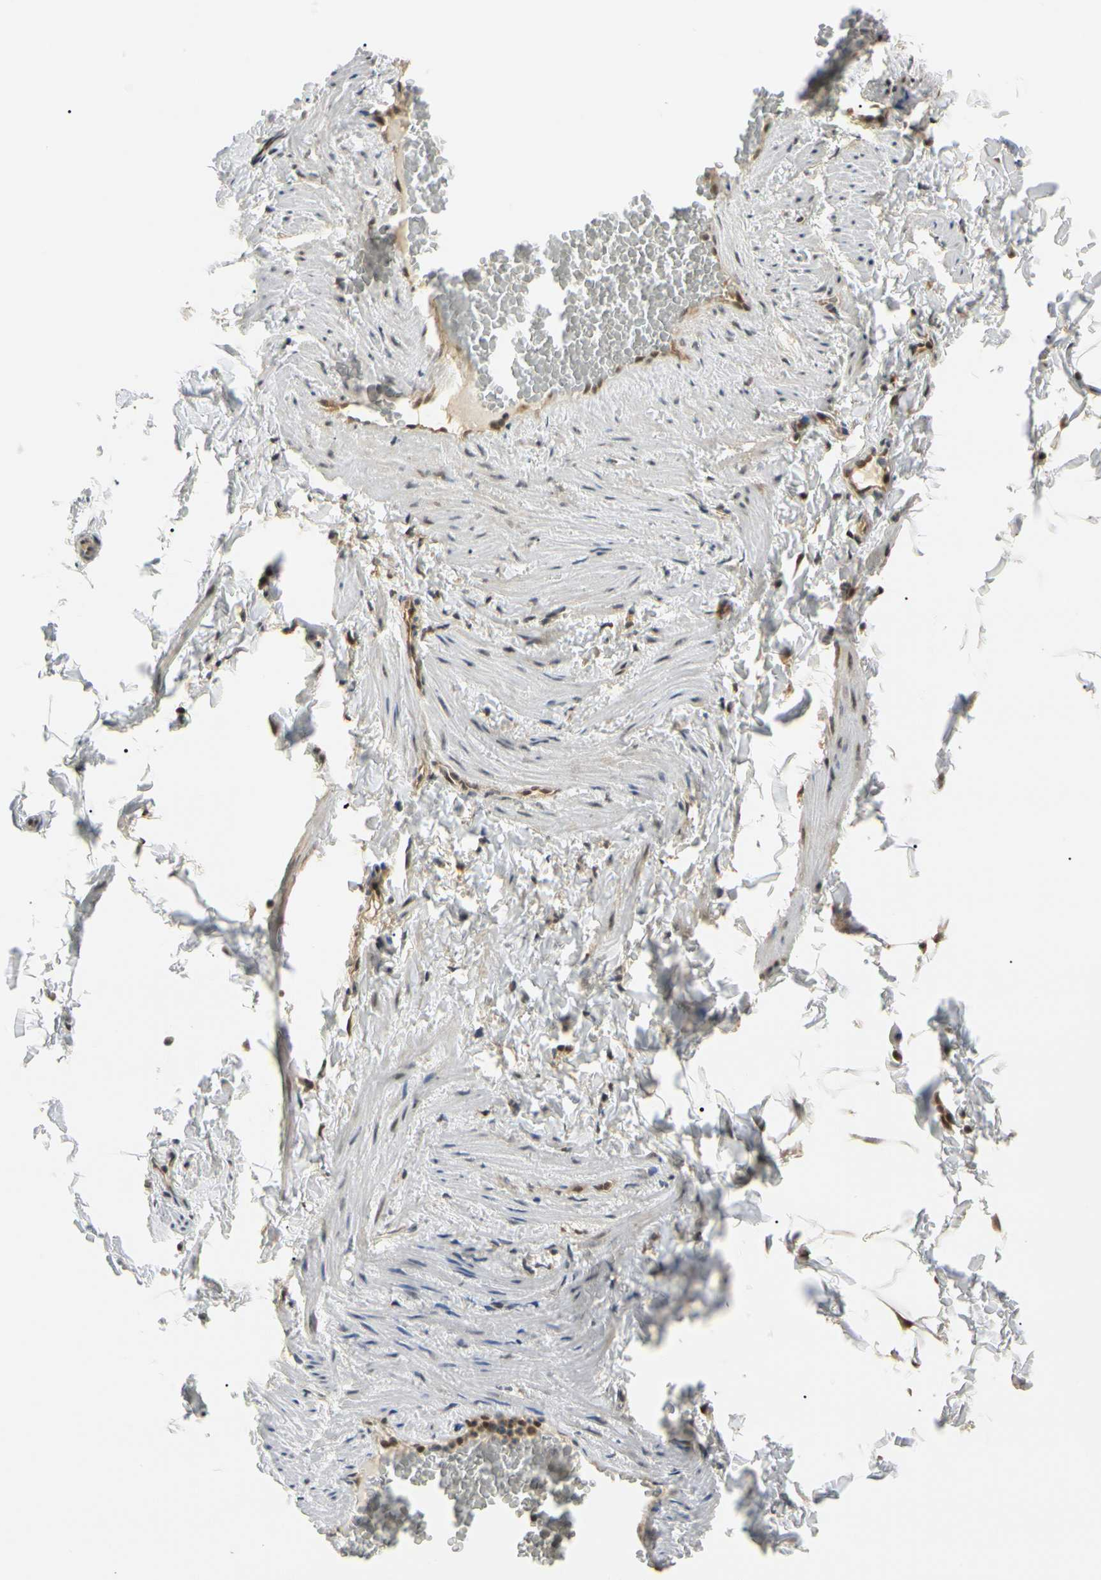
{"staining": {"intensity": "moderate", "quantity": "25%-75%", "location": "cytoplasmic/membranous,nuclear"}, "tissue": "adipose tissue", "cell_type": "Adipocytes", "image_type": "normal", "snomed": [{"axis": "morphology", "description": "Normal tissue, NOS"}, {"axis": "topography", "description": "Vascular tissue"}], "caption": "Immunohistochemistry (IHC) micrograph of benign adipose tissue: human adipose tissue stained using immunohistochemistry reveals medium levels of moderate protein expression localized specifically in the cytoplasmic/membranous,nuclear of adipocytes, appearing as a cytoplasmic/membranous,nuclear brown color.", "gene": "UBE2Z", "patient": {"sex": "male", "age": 41}}